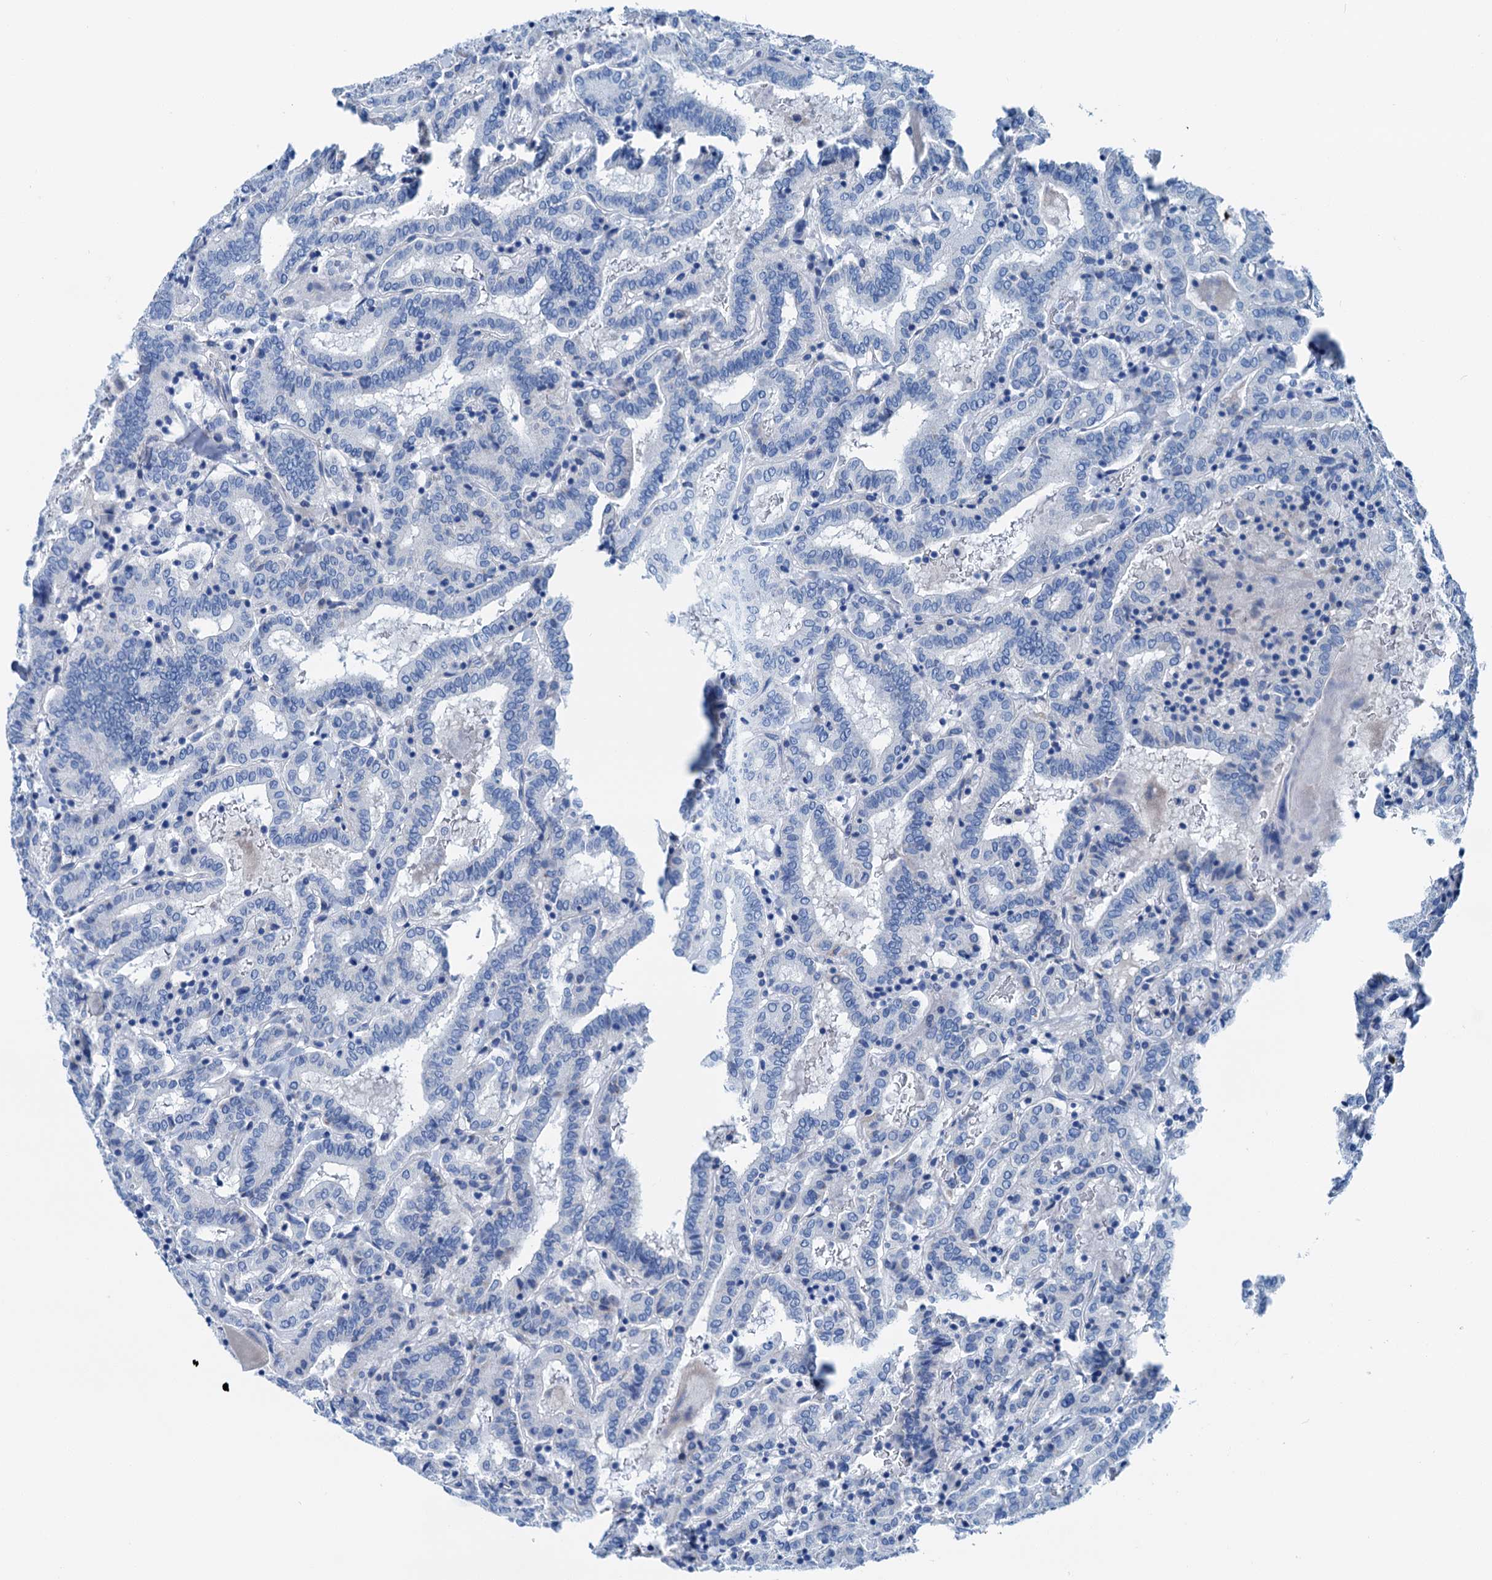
{"staining": {"intensity": "negative", "quantity": "none", "location": "none"}, "tissue": "thyroid cancer", "cell_type": "Tumor cells", "image_type": "cancer", "snomed": [{"axis": "morphology", "description": "Papillary adenocarcinoma, NOS"}, {"axis": "topography", "description": "Thyroid gland"}], "caption": "This is an IHC micrograph of thyroid papillary adenocarcinoma. There is no expression in tumor cells.", "gene": "KNDC1", "patient": {"sex": "female", "age": 72}}